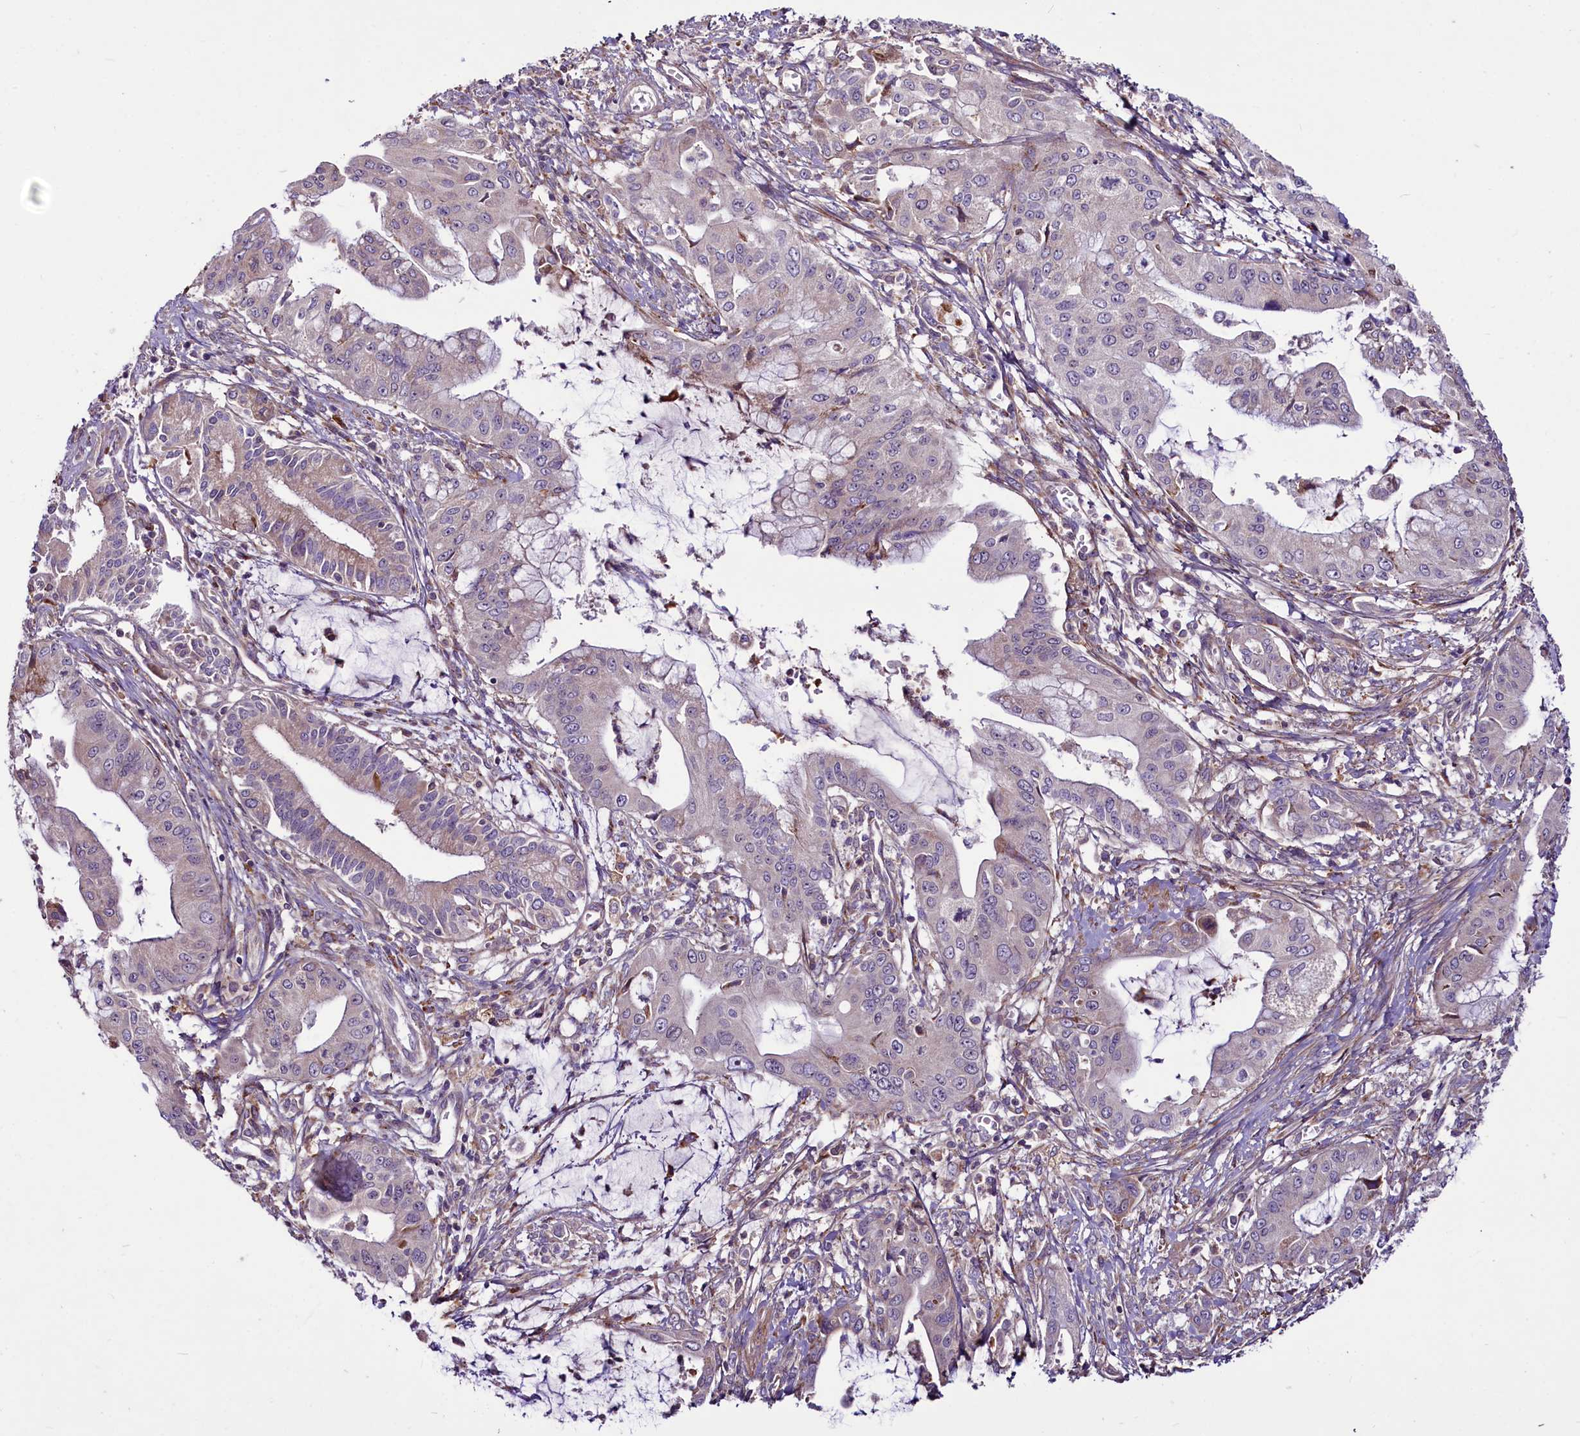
{"staining": {"intensity": "negative", "quantity": "none", "location": "none"}, "tissue": "pancreatic cancer", "cell_type": "Tumor cells", "image_type": "cancer", "snomed": [{"axis": "morphology", "description": "Adenocarcinoma, NOS"}, {"axis": "topography", "description": "Pancreas"}], "caption": "Pancreatic adenocarcinoma stained for a protein using immunohistochemistry (IHC) displays no positivity tumor cells.", "gene": "RSBN1", "patient": {"sex": "male", "age": 46}}